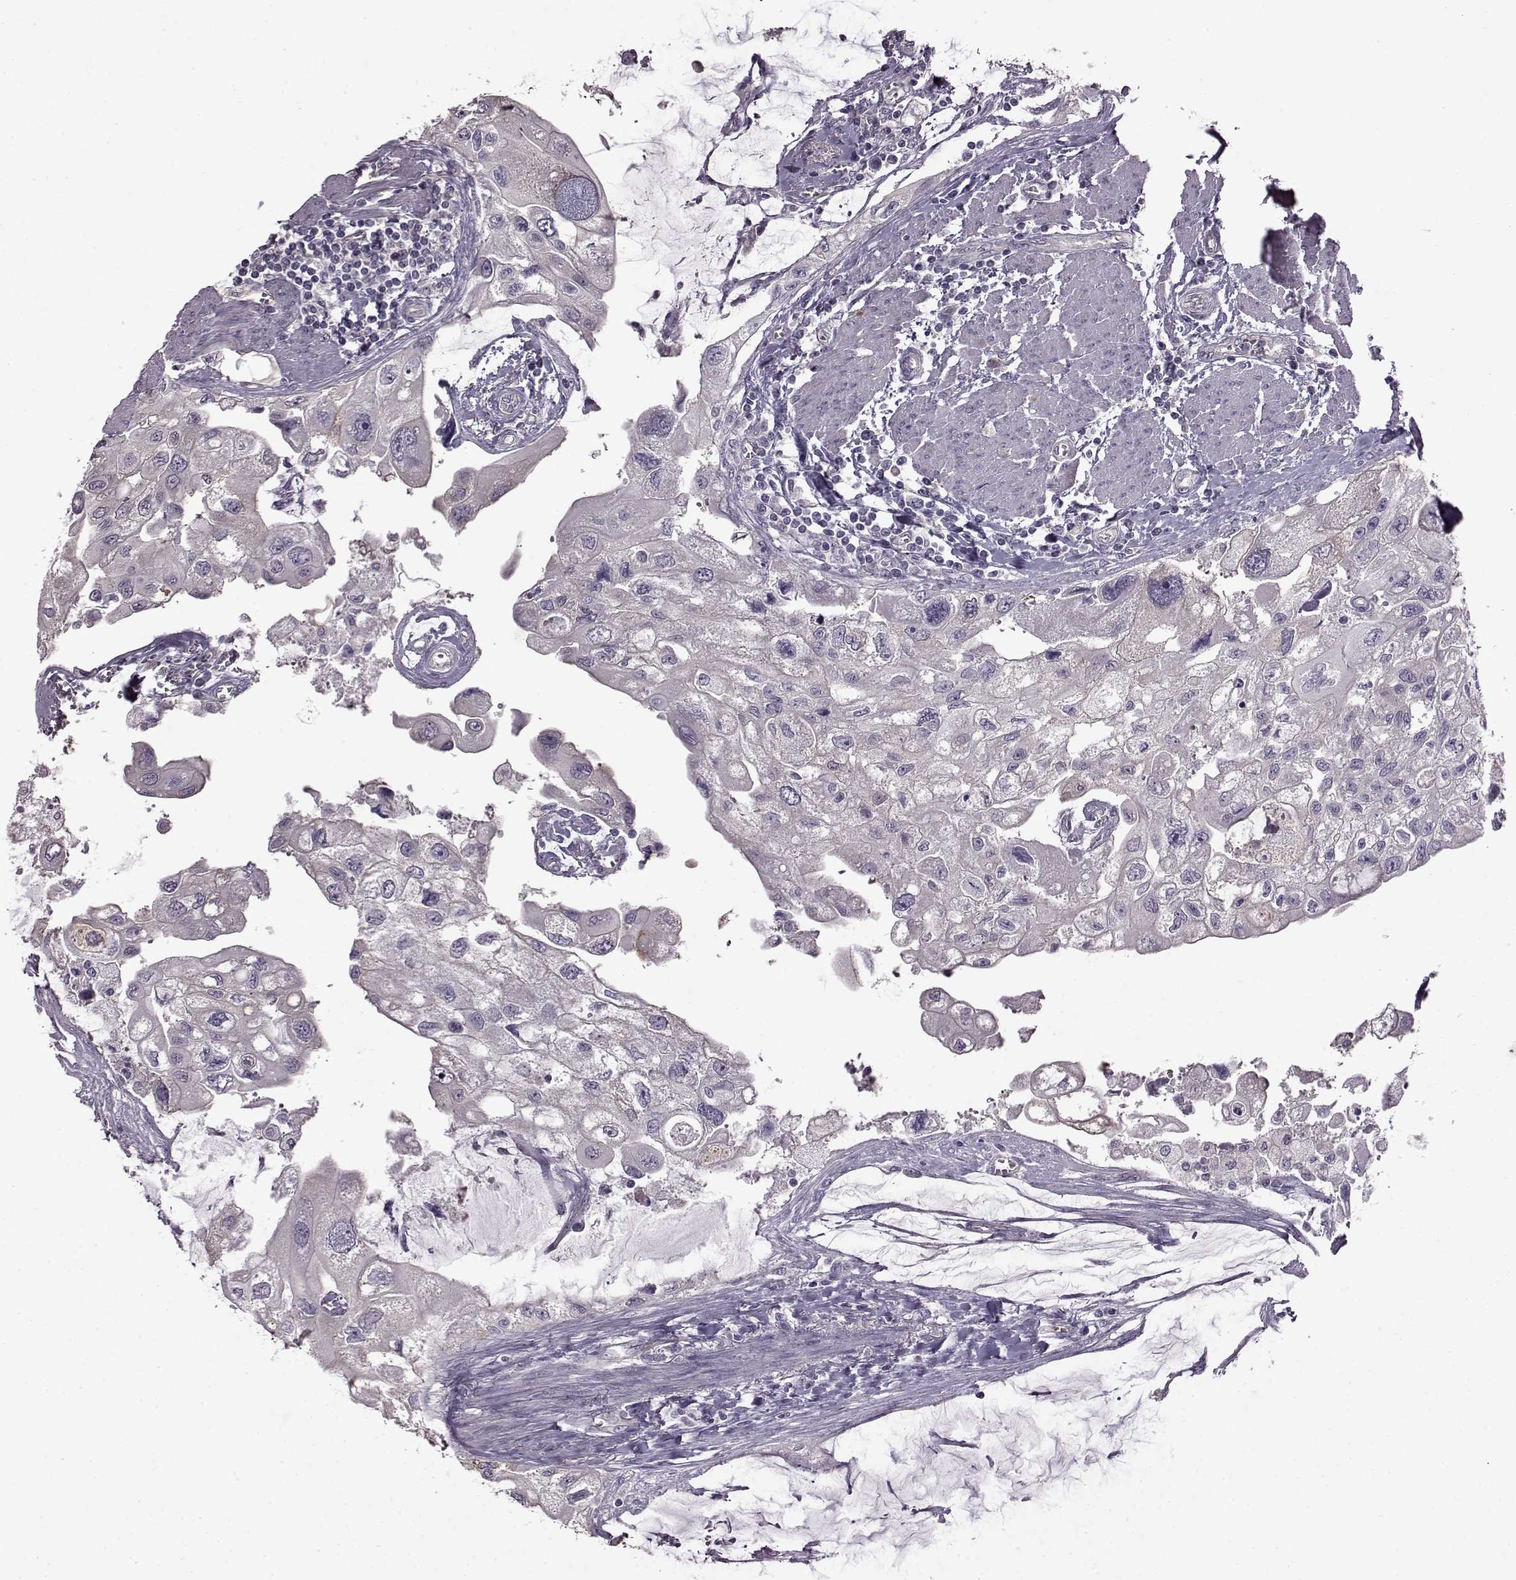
{"staining": {"intensity": "negative", "quantity": "none", "location": "none"}, "tissue": "urothelial cancer", "cell_type": "Tumor cells", "image_type": "cancer", "snomed": [{"axis": "morphology", "description": "Urothelial carcinoma, High grade"}, {"axis": "topography", "description": "Urinary bladder"}], "caption": "This is an immunohistochemistry (IHC) micrograph of human urothelial cancer. There is no expression in tumor cells.", "gene": "EDDM3B", "patient": {"sex": "male", "age": 59}}